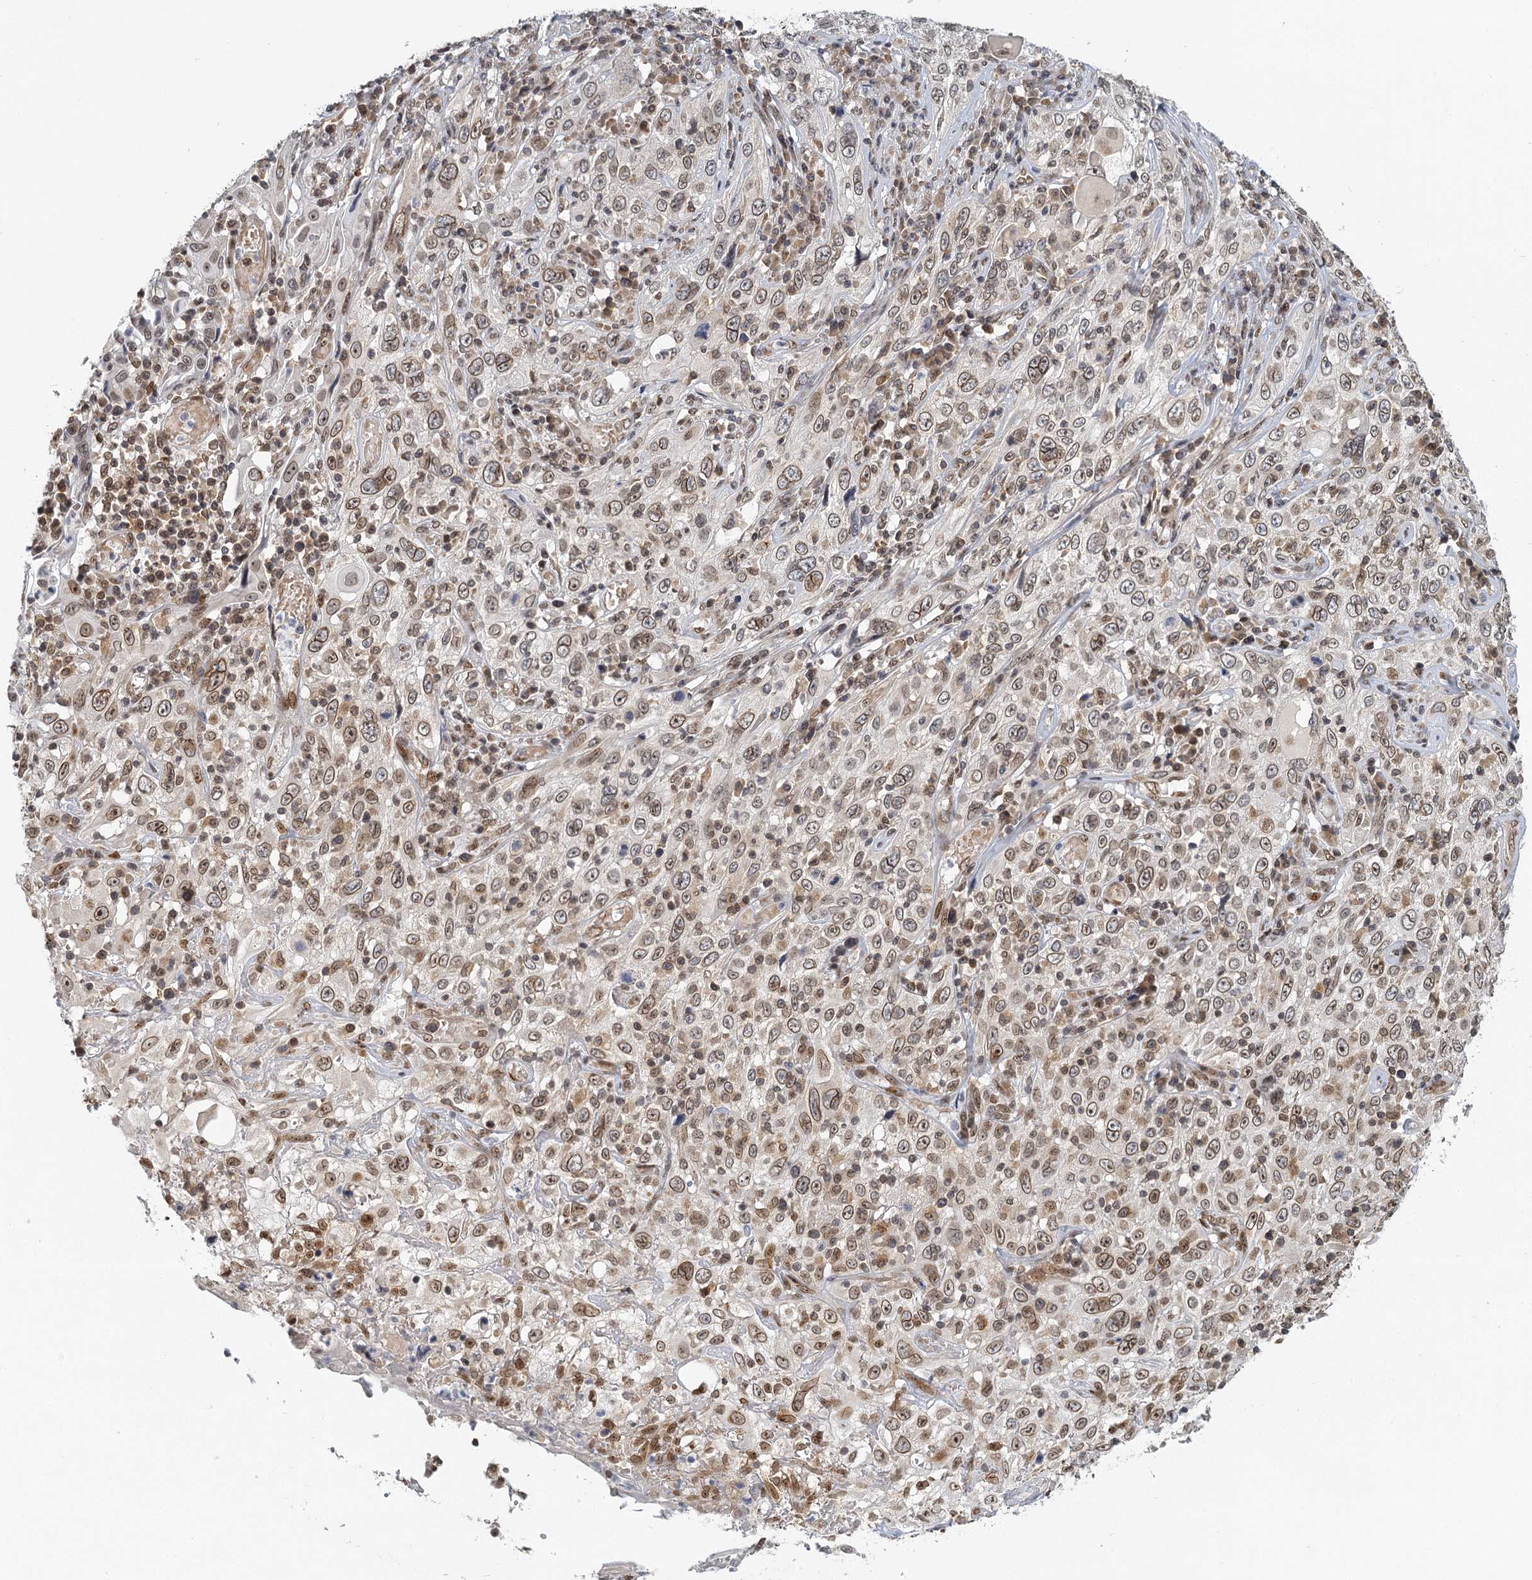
{"staining": {"intensity": "moderate", "quantity": "25%-75%", "location": "cytoplasmic/membranous,nuclear"}, "tissue": "cervical cancer", "cell_type": "Tumor cells", "image_type": "cancer", "snomed": [{"axis": "morphology", "description": "Squamous cell carcinoma, NOS"}, {"axis": "topography", "description": "Cervix"}], "caption": "High-magnification brightfield microscopy of cervical cancer stained with DAB (brown) and counterstained with hematoxylin (blue). tumor cells exhibit moderate cytoplasmic/membranous and nuclear staining is identified in approximately25%-75% of cells.", "gene": "TREX1", "patient": {"sex": "female", "age": 46}}